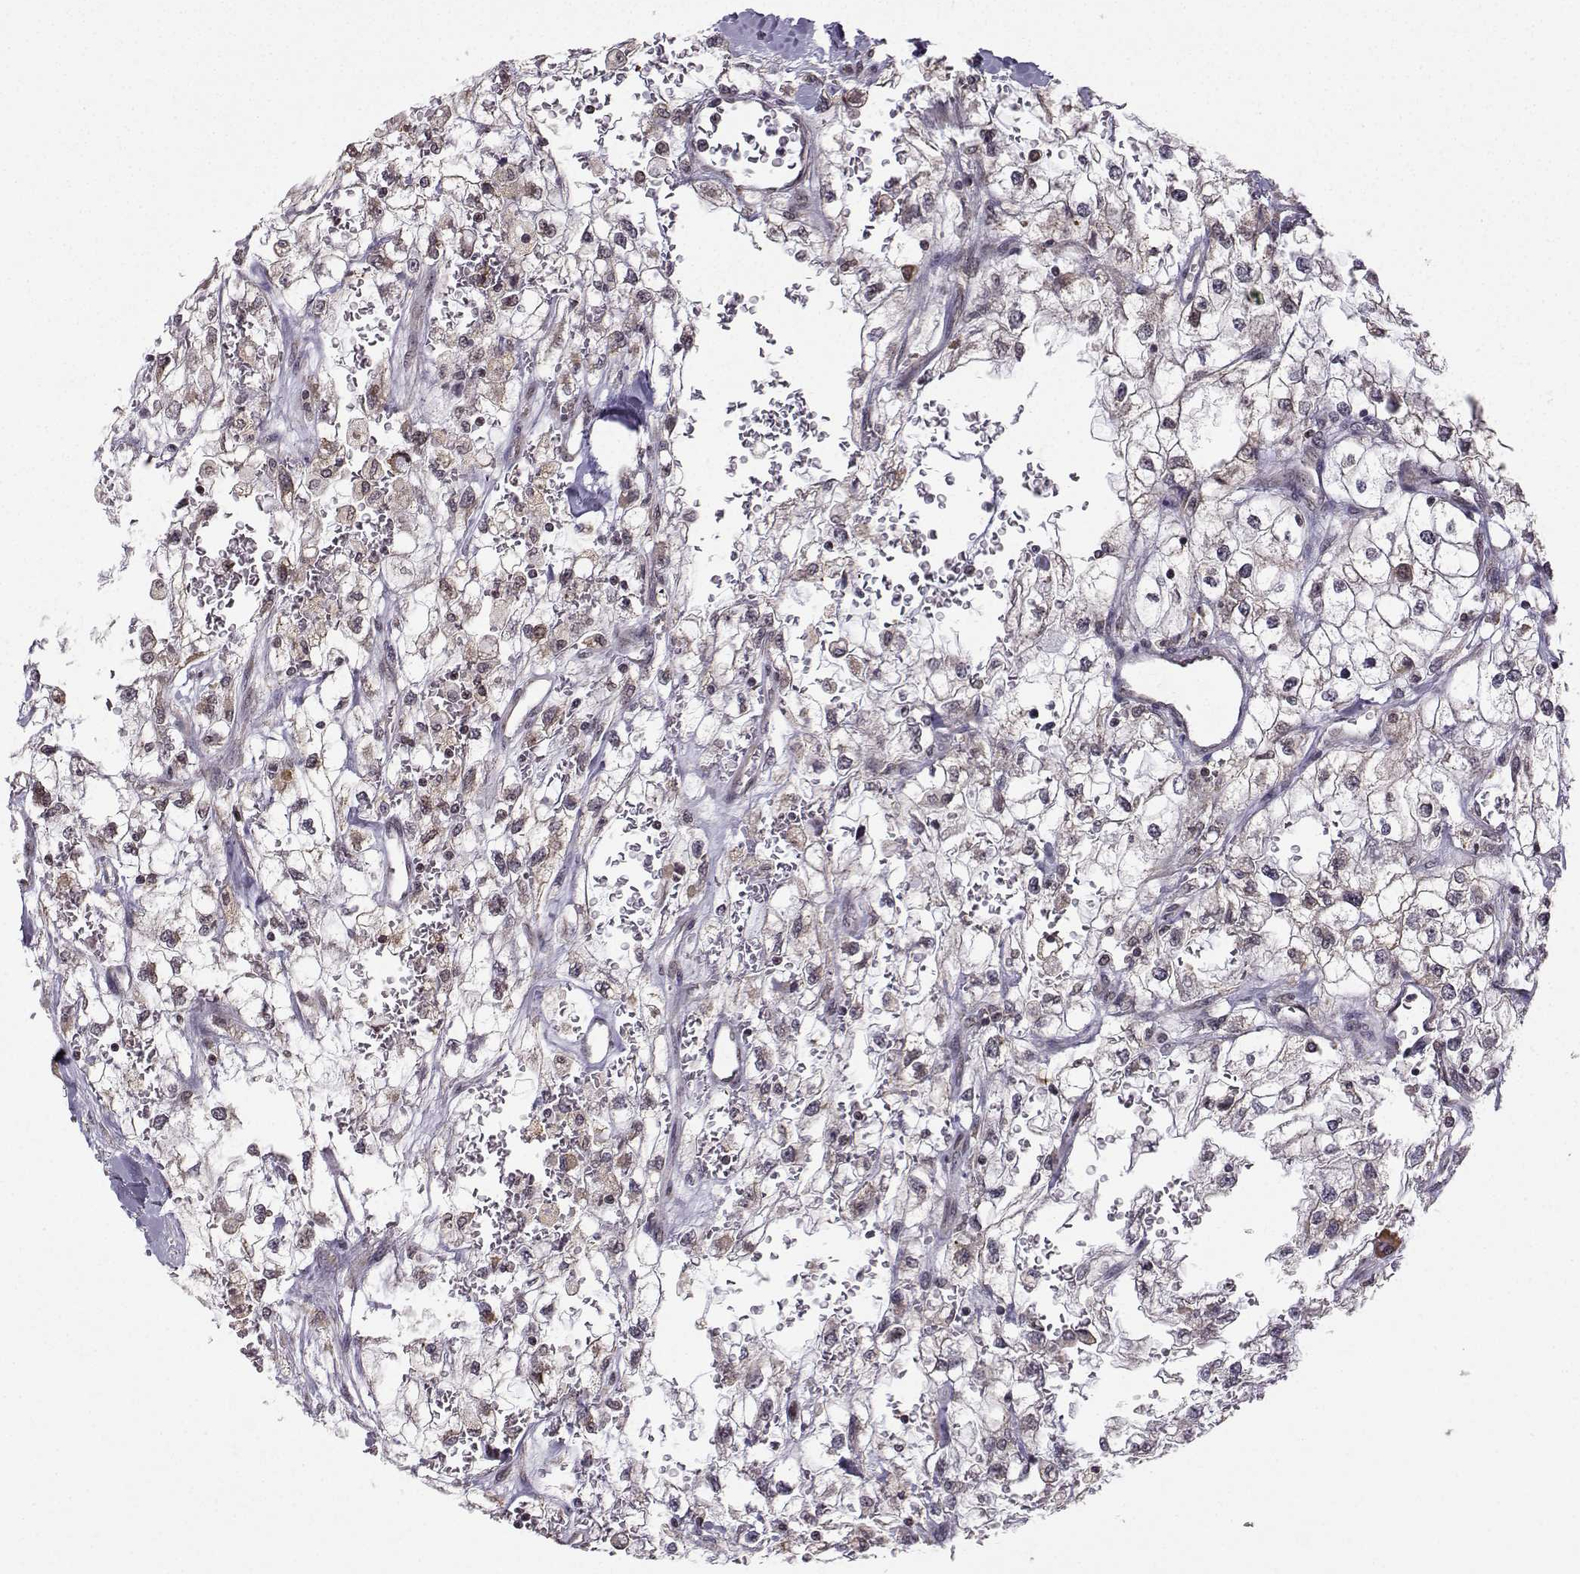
{"staining": {"intensity": "negative", "quantity": "none", "location": "none"}, "tissue": "renal cancer", "cell_type": "Tumor cells", "image_type": "cancer", "snomed": [{"axis": "morphology", "description": "Adenocarcinoma, NOS"}, {"axis": "topography", "description": "Kidney"}], "caption": "Adenocarcinoma (renal) was stained to show a protein in brown. There is no significant staining in tumor cells. The staining was performed using DAB to visualize the protein expression in brown, while the nuclei were stained in blue with hematoxylin (Magnification: 20x).", "gene": "EZH1", "patient": {"sex": "male", "age": 59}}